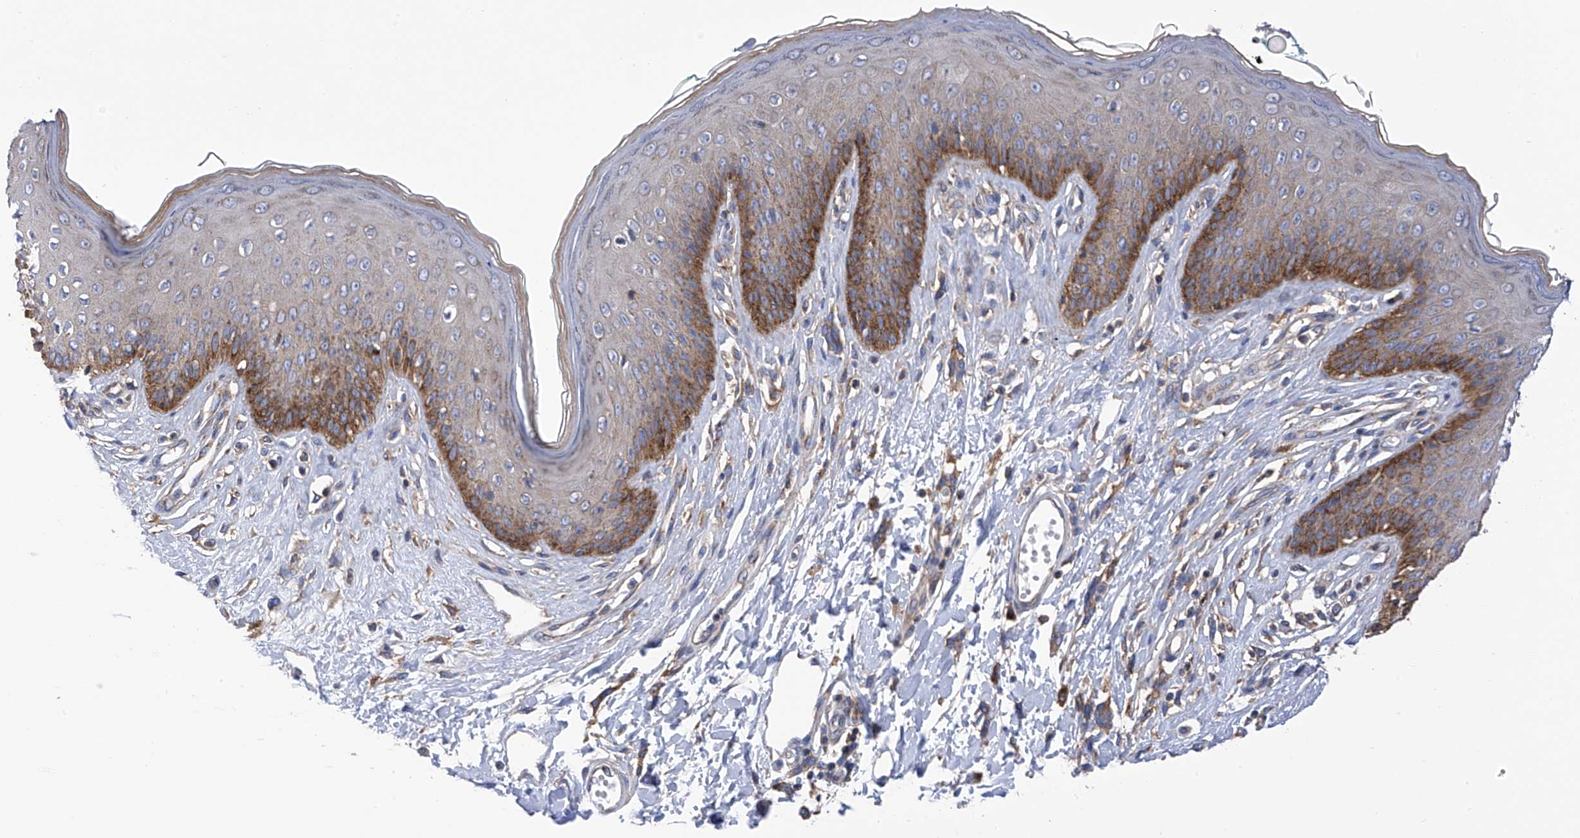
{"staining": {"intensity": "moderate", "quantity": "25%-75%", "location": "cytoplasmic/membranous"}, "tissue": "skin", "cell_type": "Epidermal cells", "image_type": "normal", "snomed": [{"axis": "morphology", "description": "Normal tissue, NOS"}, {"axis": "morphology", "description": "Squamous cell carcinoma, NOS"}, {"axis": "topography", "description": "Vulva"}], "caption": "Skin stained with a brown dye shows moderate cytoplasmic/membranous positive staining in approximately 25%-75% of epidermal cells.", "gene": "P2RX7", "patient": {"sex": "female", "age": 85}}